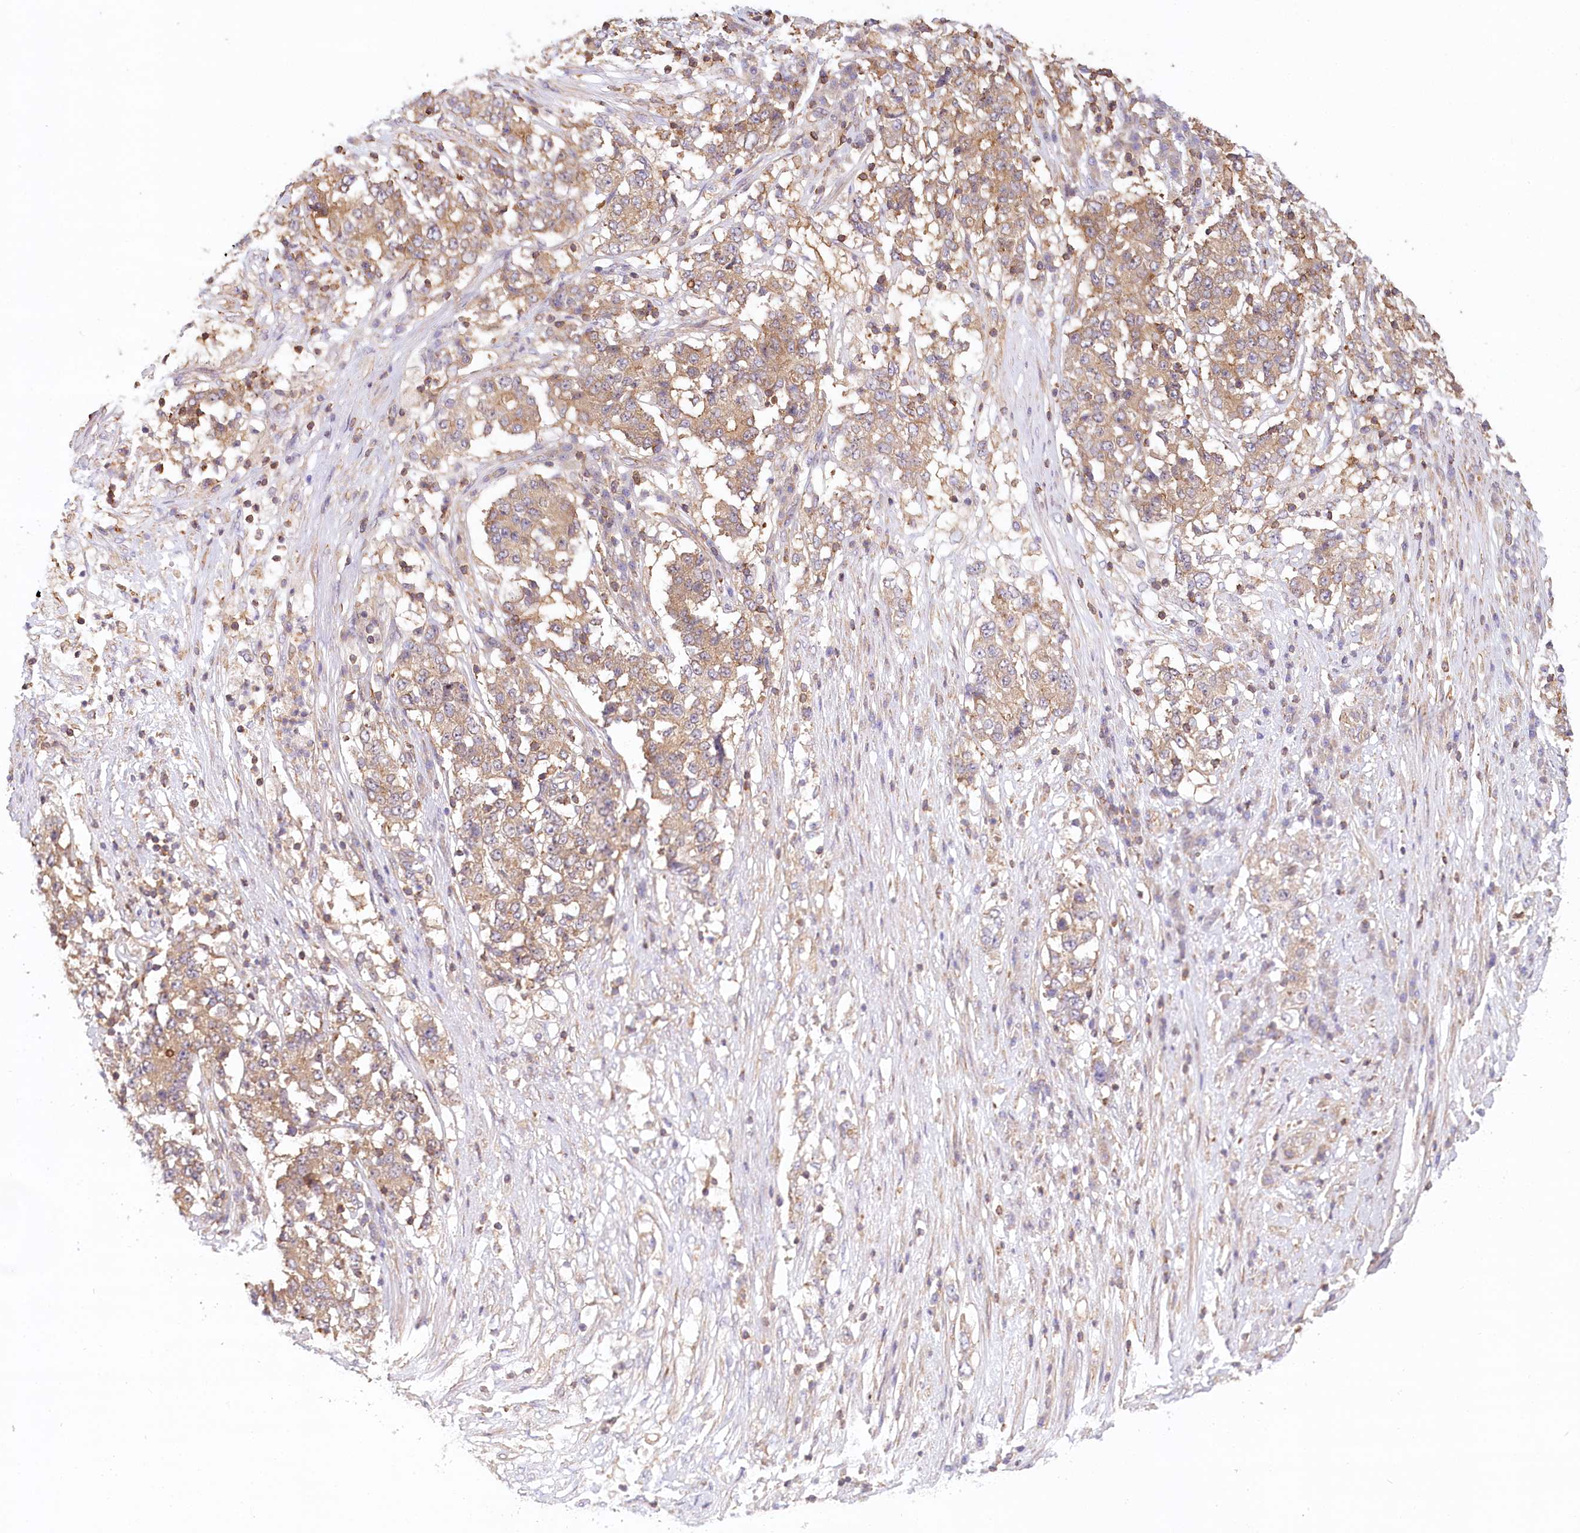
{"staining": {"intensity": "moderate", "quantity": ">75%", "location": "cytoplasmic/membranous"}, "tissue": "stomach cancer", "cell_type": "Tumor cells", "image_type": "cancer", "snomed": [{"axis": "morphology", "description": "Adenocarcinoma, NOS"}, {"axis": "topography", "description": "Stomach"}], "caption": "A high-resolution image shows immunohistochemistry staining of stomach cancer (adenocarcinoma), which exhibits moderate cytoplasmic/membranous staining in about >75% of tumor cells. The staining was performed using DAB, with brown indicating positive protein expression. Nuclei are stained blue with hematoxylin.", "gene": "UMPS", "patient": {"sex": "male", "age": 59}}